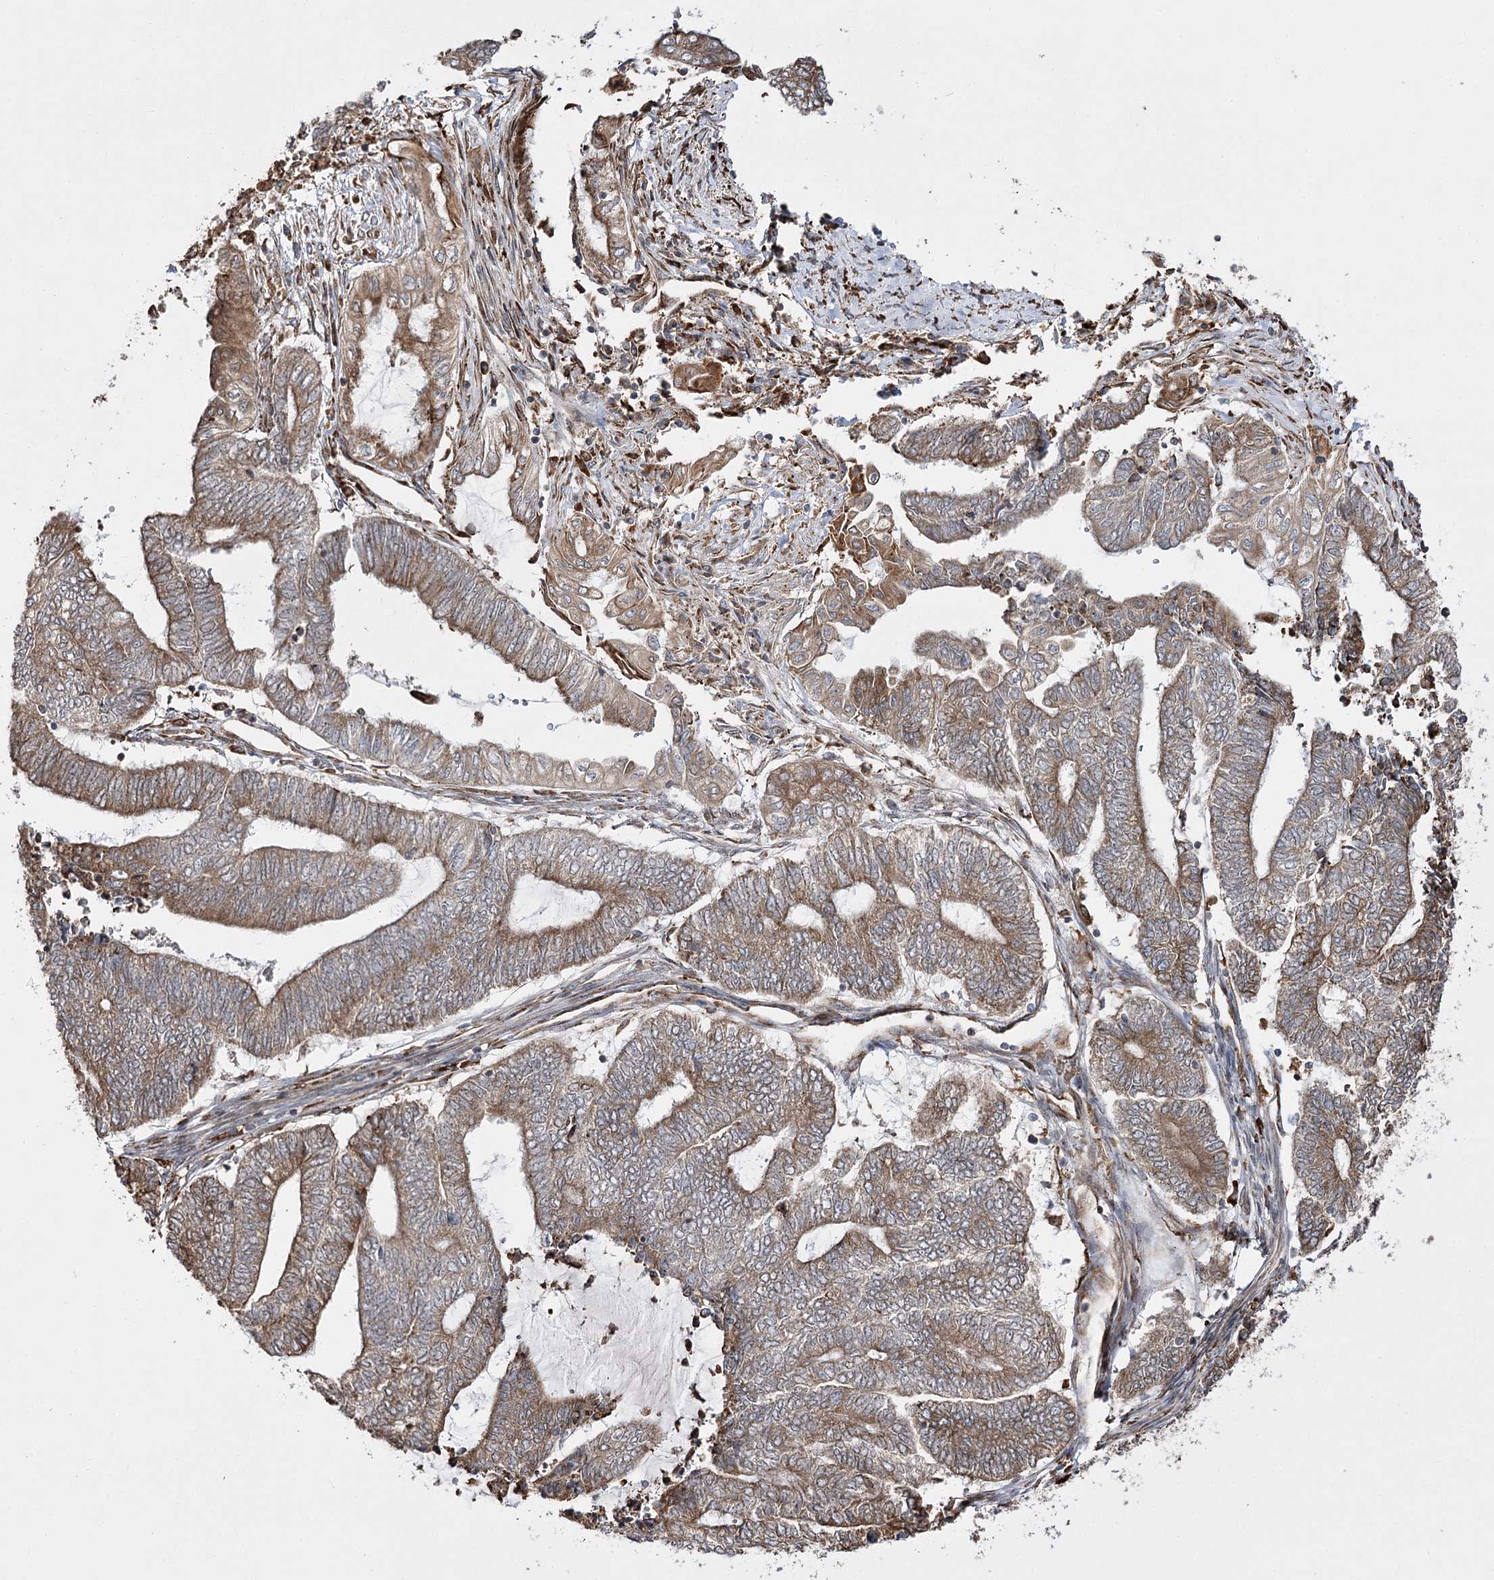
{"staining": {"intensity": "moderate", "quantity": ">75%", "location": "cytoplasmic/membranous"}, "tissue": "endometrial cancer", "cell_type": "Tumor cells", "image_type": "cancer", "snomed": [{"axis": "morphology", "description": "Adenocarcinoma, NOS"}, {"axis": "topography", "description": "Uterus"}, {"axis": "topography", "description": "Endometrium"}], "caption": "Brown immunohistochemical staining in endometrial adenocarcinoma demonstrates moderate cytoplasmic/membranous staining in approximately >75% of tumor cells.", "gene": "FANCL", "patient": {"sex": "female", "age": 70}}